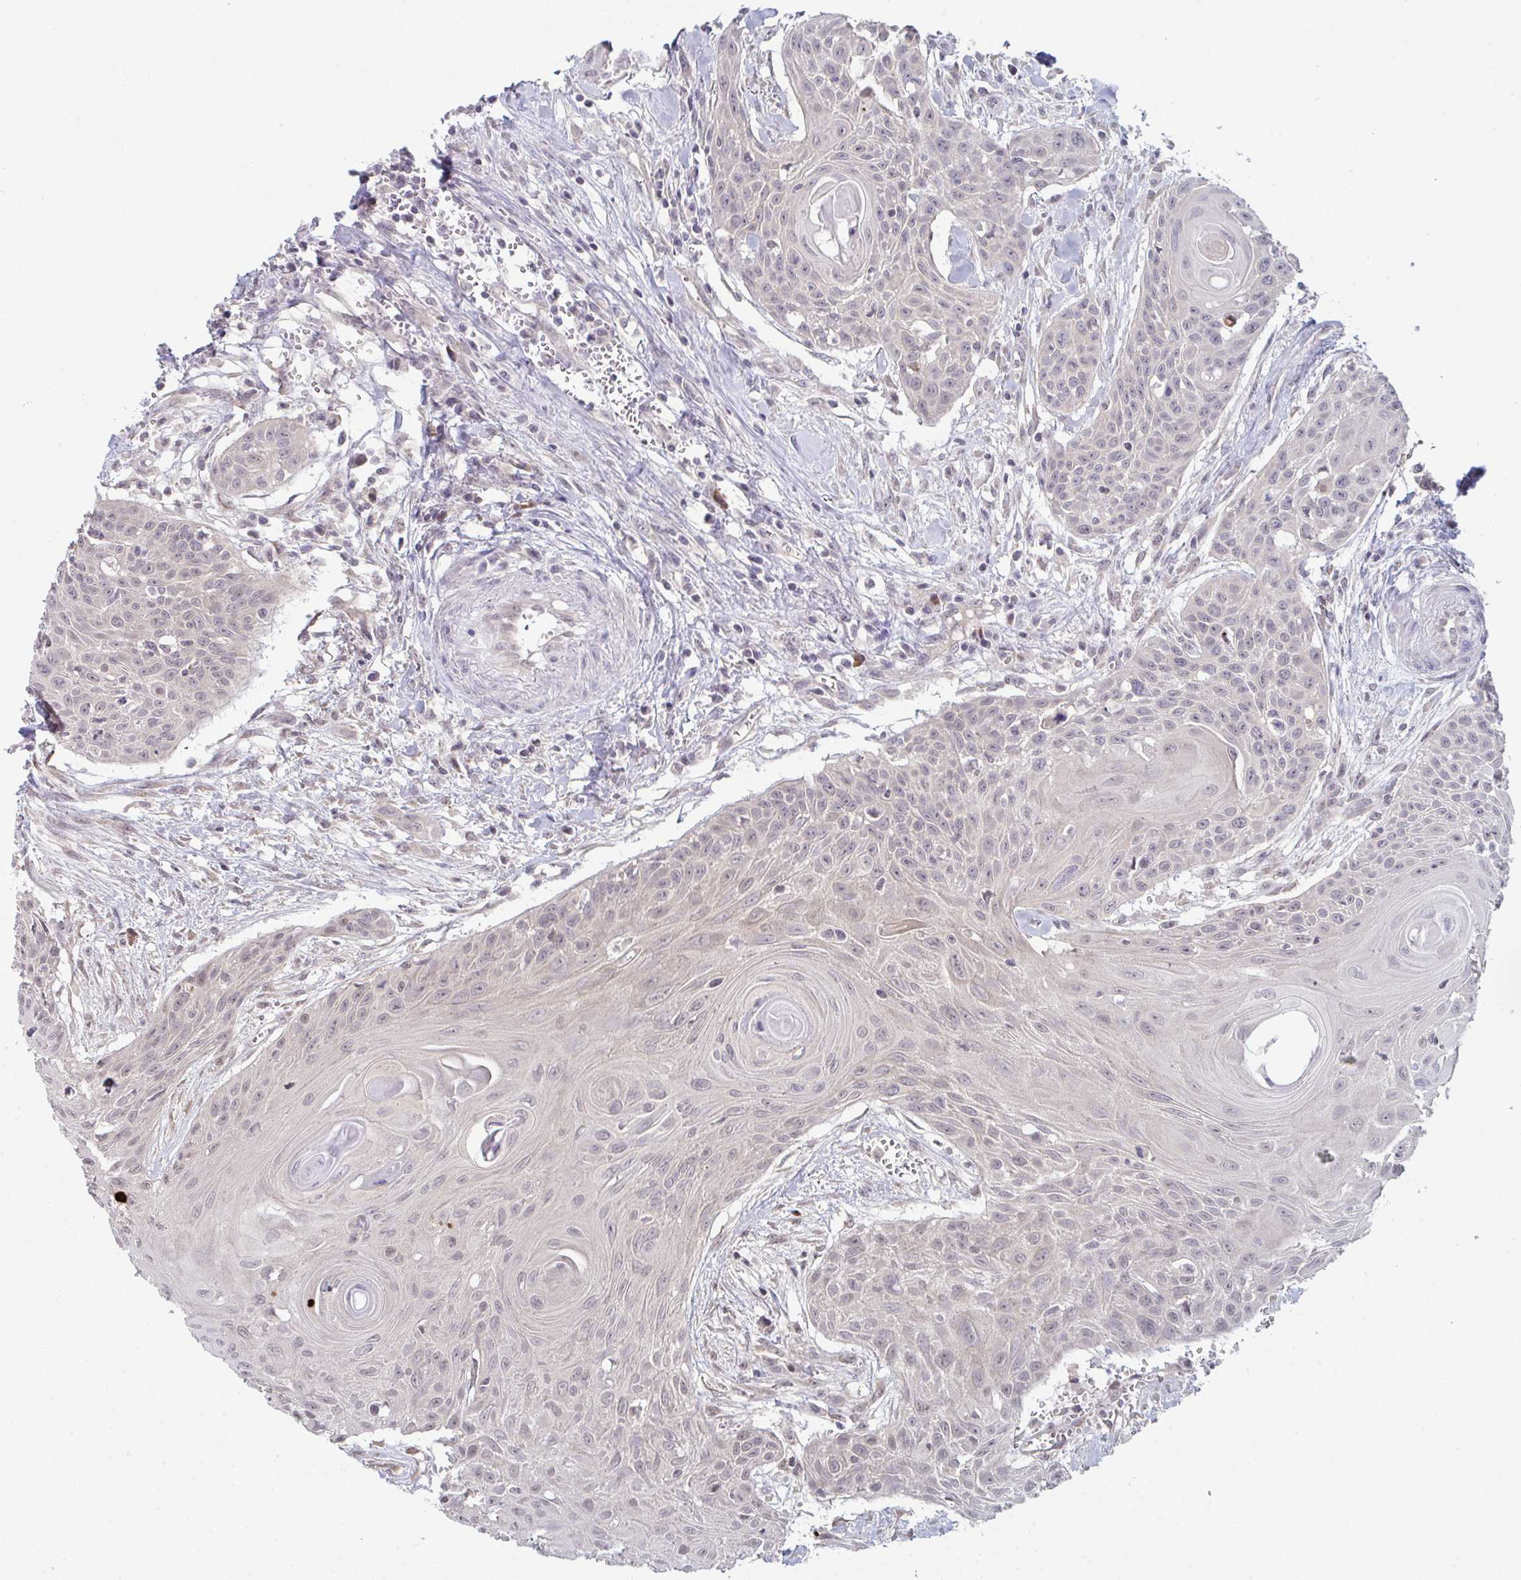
{"staining": {"intensity": "negative", "quantity": "none", "location": "none"}, "tissue": "head and neck cancer", "cell_type": "Tumor cells", "image_type": "cancer", "snomed": [{"axis": "morphology", "description": "Squamous cell carcinoma, NOS"}, {"axis": "topography", "description": "Lymph node"}, {"axis": "topography", "description": "Salivary gland"}, {"axis": "topography", "description": "Head-Neck"}], "caption": "High power microscopy histopathology image of an immunohistochemistry image of squamous cell carcinoma (head and neck), revealing no significant positivity in tumor cells.", "gene": "ZNF214", "patient": {"sex": "female", "age": 74}}